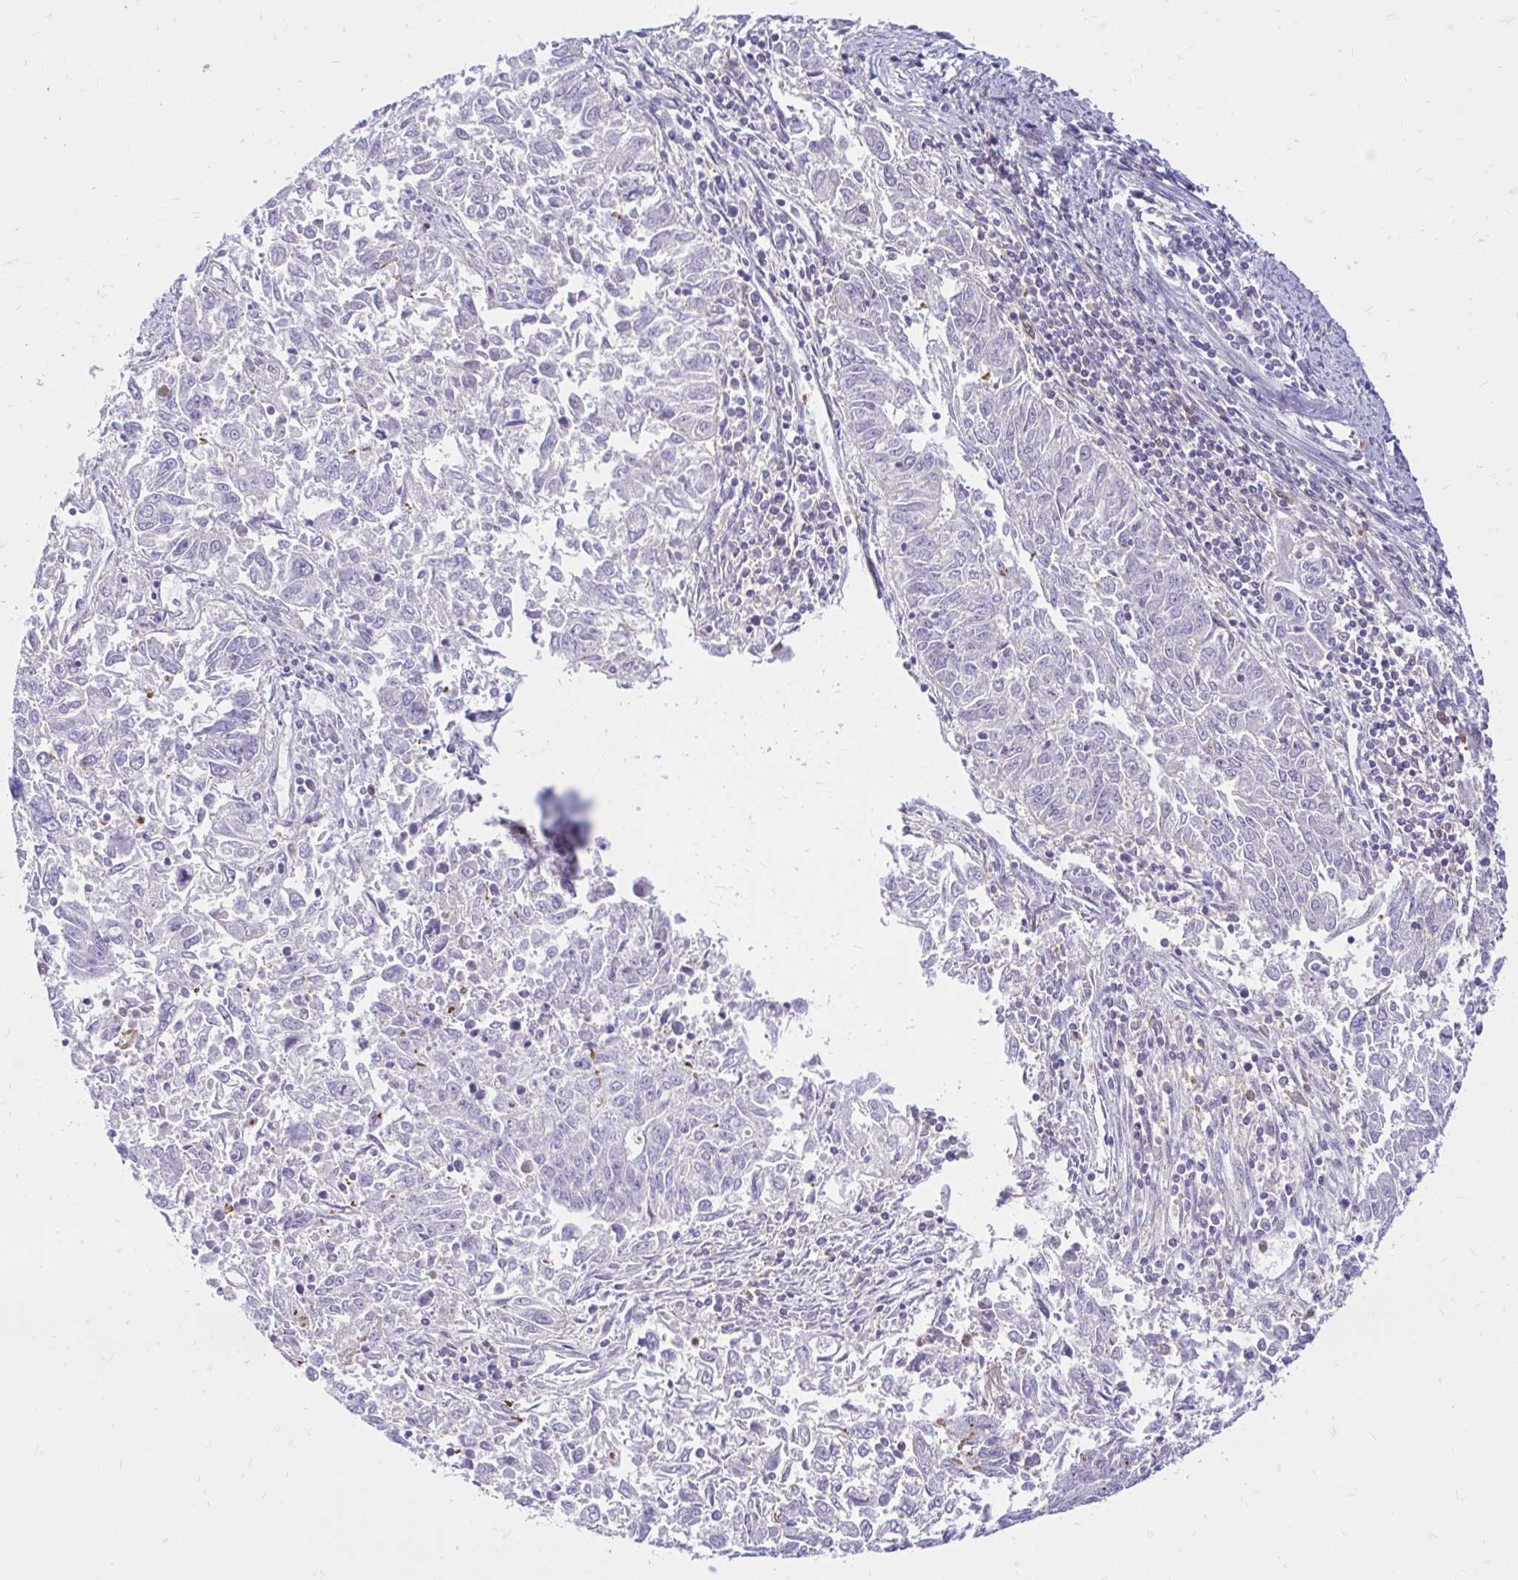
{"staining": {"intensity": "negative", "quantity": "none", "location": "none"}, "tissue": "endometrial cancer", "cell_type": "Tumor cells", "image_type": "cancer", "snomed": [{"axis": "morphology", "description": "Adenocarcinoma, NOS"}, {"axis": "topography", "description": "Endometrium"}], "caption": "DAB (3,3'-diaminobenzidine) immunohistochemical staining of human endometrial cancer (adenocarcinoma) reveals no significant expression in tumor cells.", "gene": "PYCARD", "patient": {"sex": "female", "age": 42}}